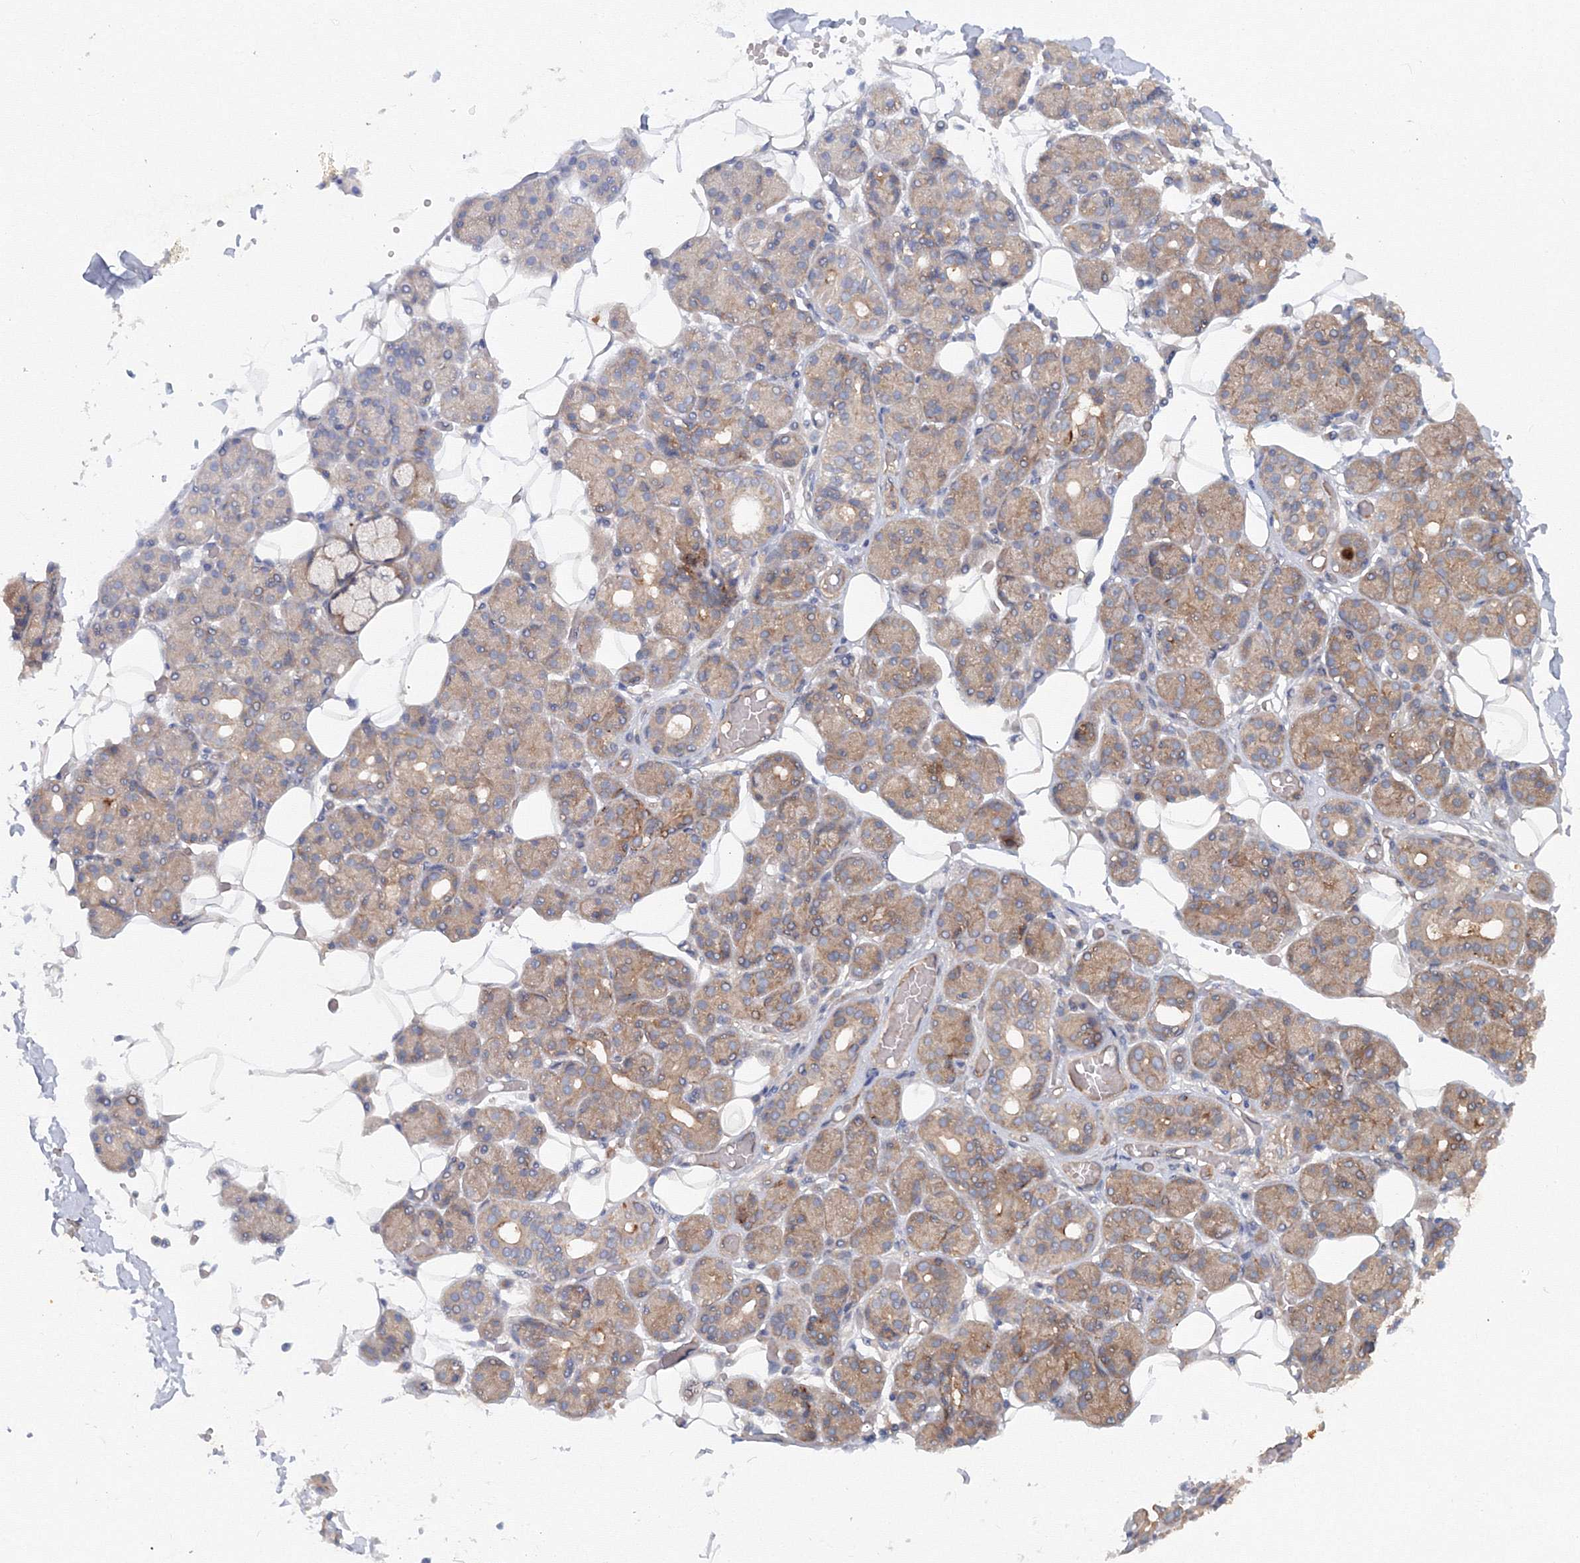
{"staining": {"intensity": "moderate", "quantity": "<25%", "location": "cytoplasmic/membranous"}, "tissue": "salivary gland", "cell_type": "Glandular cells", "image_type": "normal", "snomed": [{"axis": "morphology", "description": "Normal tissue, NOS"}, {"axis": "topography", "description": "Salivary gland"}], "caption": "Immunohistochemistry histopathology image of unremarkable human salivary gland stained for a protein (brown), which demonstrates low levels of moderate cytoplasmic/membranous expression in approximately <25% of glandular cells.", "gene": "EXOC1", "patient": {"sex": "male", "age": 63}}